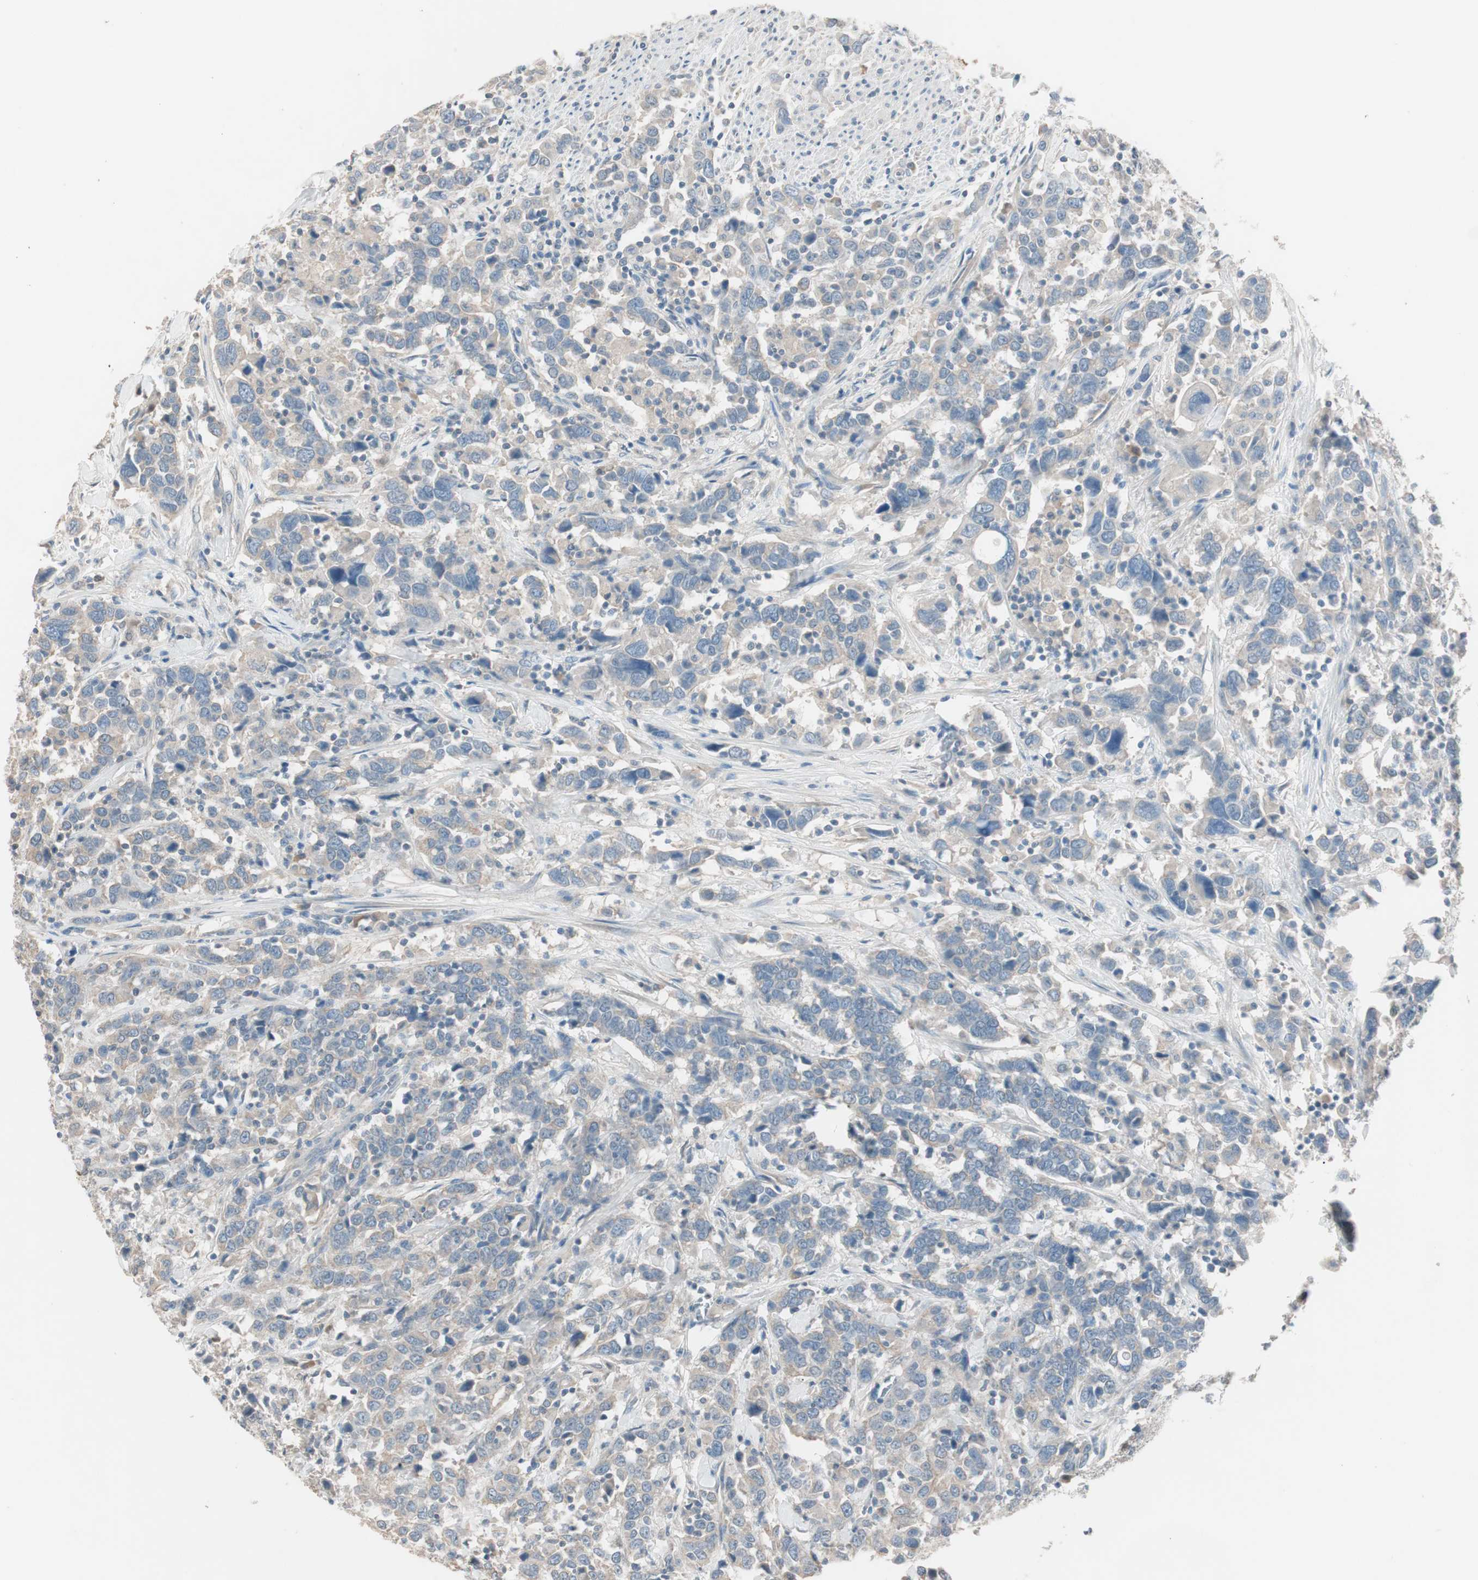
{"staining": {"intensity": "weak", "quantity": "25%-75%", "location": "cytoplasmic/membranous"}, "tissue": "urothelial cancer", "cell_type": "Tumor cells", "image_type": "cancer", "snomed": [{"axis": "morphology", "description": "Urothelial carcinoma, High grade"}, {"axis": "topography", "description": "Urinary bladder"}], "caption": "A low amount of weak cytoplasmic/membranous expression is seen in approximately 25%-75% of tumor cells in urothelial cancer tissue.", "gene": "KHK", "patient": {"sex": "male", "age": 61}}